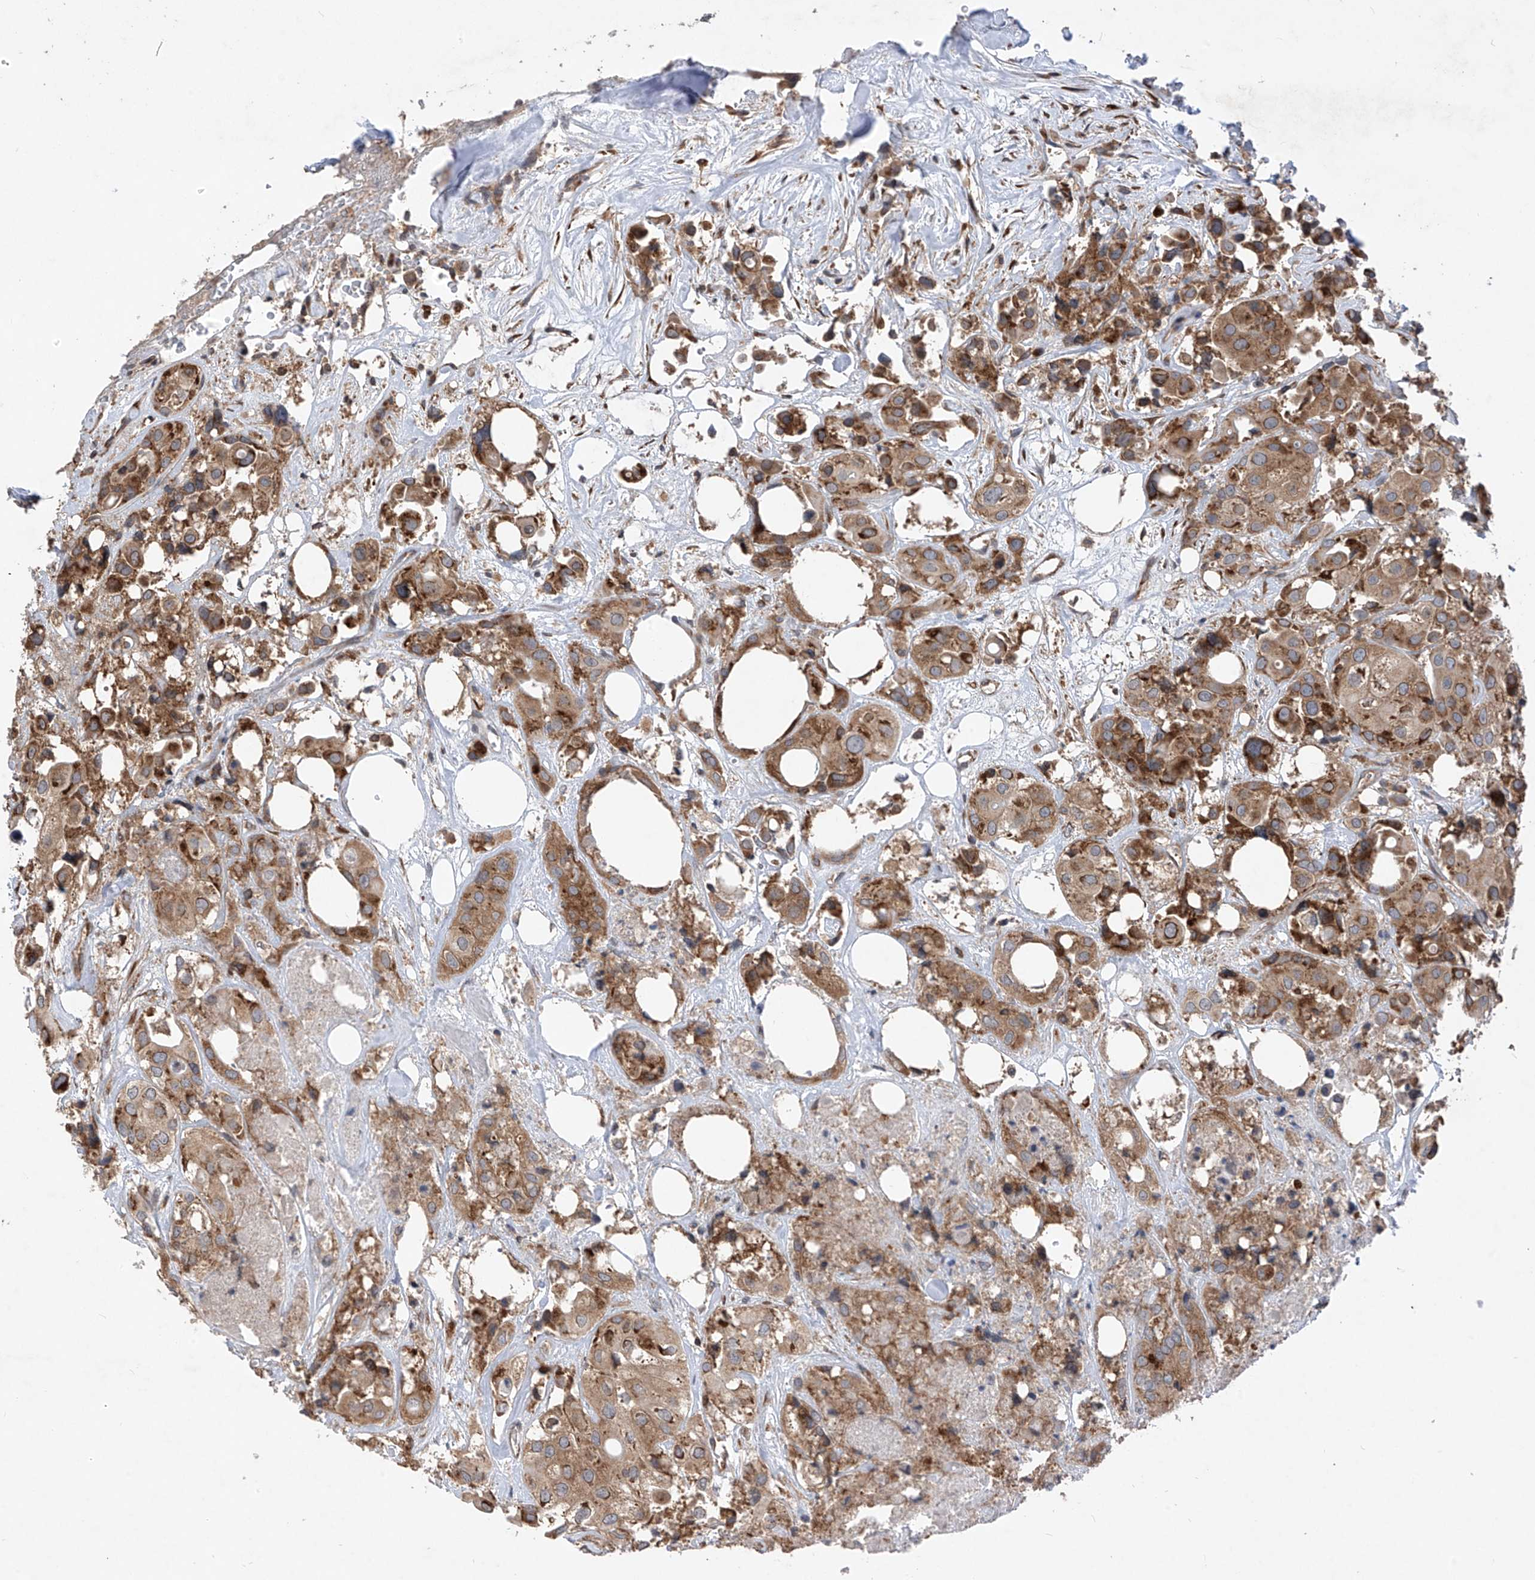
{"staining": {"intensity": "moderate", "quantity": ">75%", "location": "cytoplasmic/membranous"}, "tissue": "urothelial cancer", "cell_type": "Tumor cells", "image_type": "cancer", "snomed": [{"axis": "morphology", "description": "Urothelial carcinoma, High grade"}, {"axis": "topography", "description": "Urinary bladder"}], "caption": "Protein expression analysis of human urothelial cancer reveals moderate cytoplasmic/membranous positivity in approximately >75% of tumor cells.", "gene": "RPL34", "patient": {"sex": "male", "age": 64}}